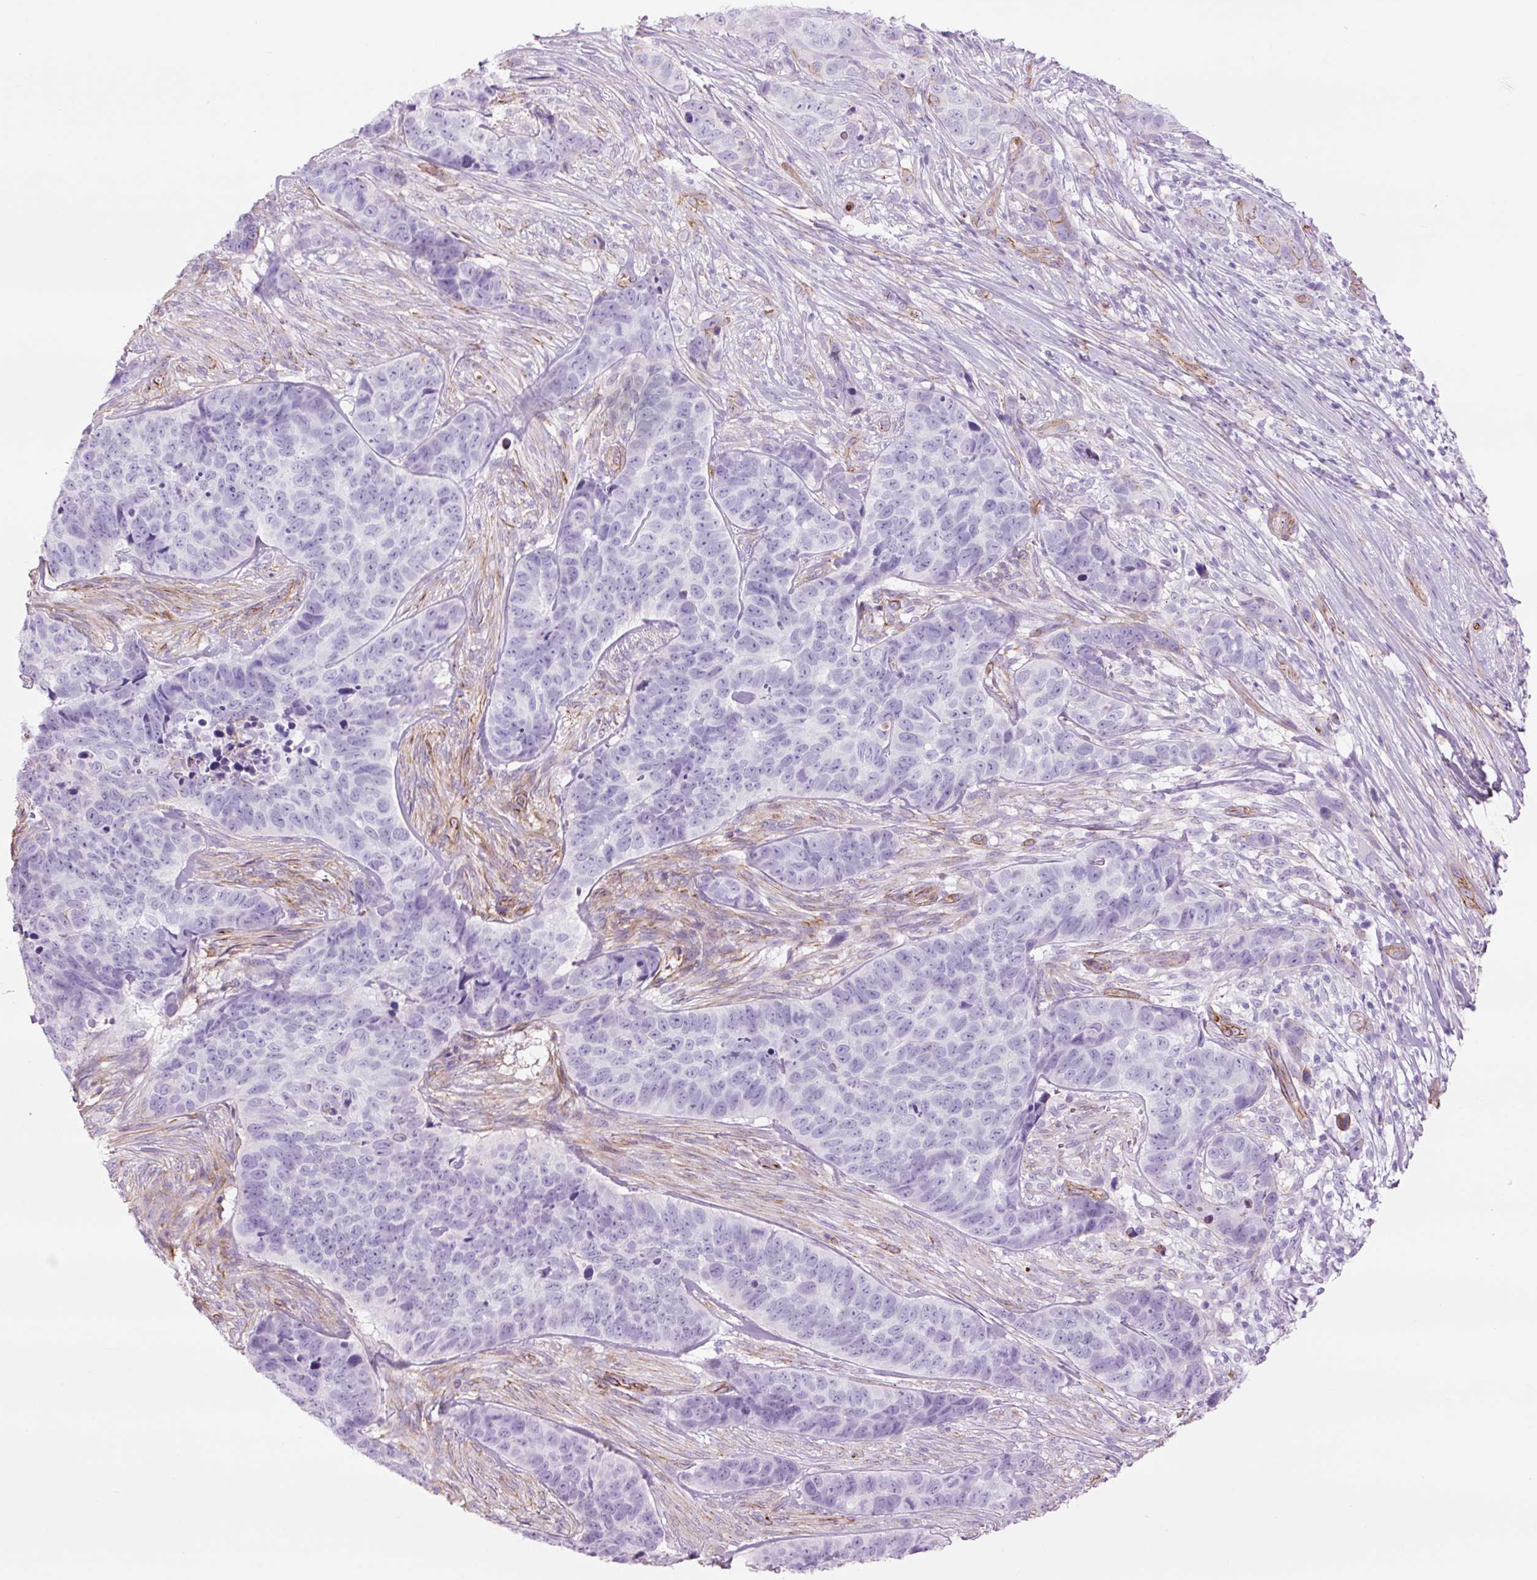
{"staining": {"intensity": "negative", "quantity": "none", "location": "none"}, "tissue": "skin cancer", "cell_type": "Tumor cells", "image_type": "cancer", "snomed": [{"axis": "morphology", "description": "Basal cell carcinoma"}, {"axis": "topography", "description": "Skin"}], "caption": "Skin cancer (basal cell carcinoma) was stained to show a protein in brown. There is no significant expression in tumor cells.", "gene": "CAV1", "patient": {"sex": "female", "age": 82}}